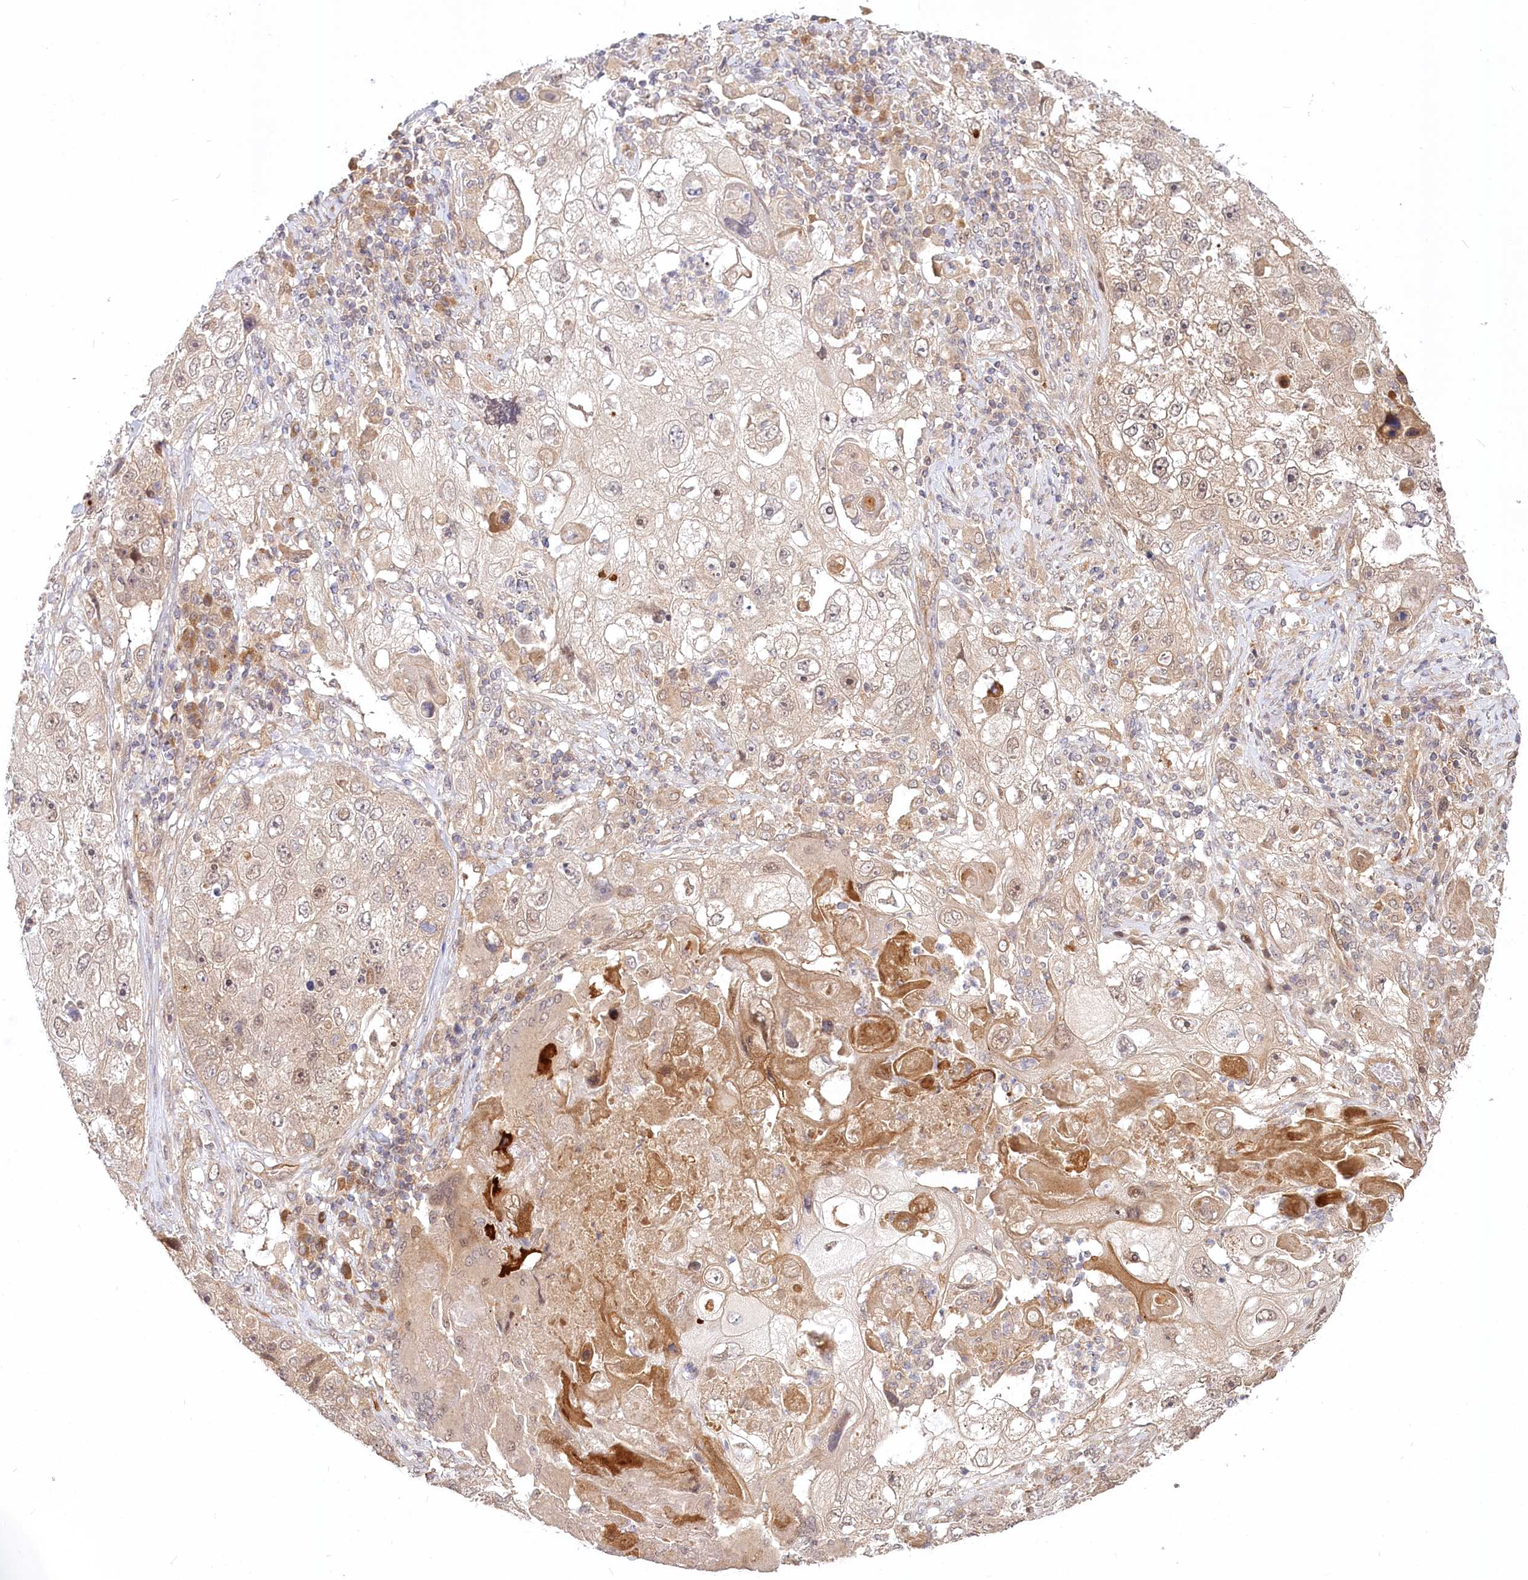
{"staining": {"intensity": "moderate", "quantity": "25%-75%", "location": "cytoplasmic/membranous"}, "tissue": "lung cancer", "cell_type": "Tumor cells", "image_type": "cancer", "snomed": [{"axis": "morphology", "description": "Squamous cell carcinoma, NOS"}, {"axis": "topography", "description": "Lung"}], "caption": "Immunohistochemical staining of human lung cancer (squamous cell carcinoma) demonstrates medium levels of moderate cytoplasmic/membranous staining in about 25%-75% of tumor cells.", "gene": "CEP70", "patient": {"sex": "male", "age": 61}}